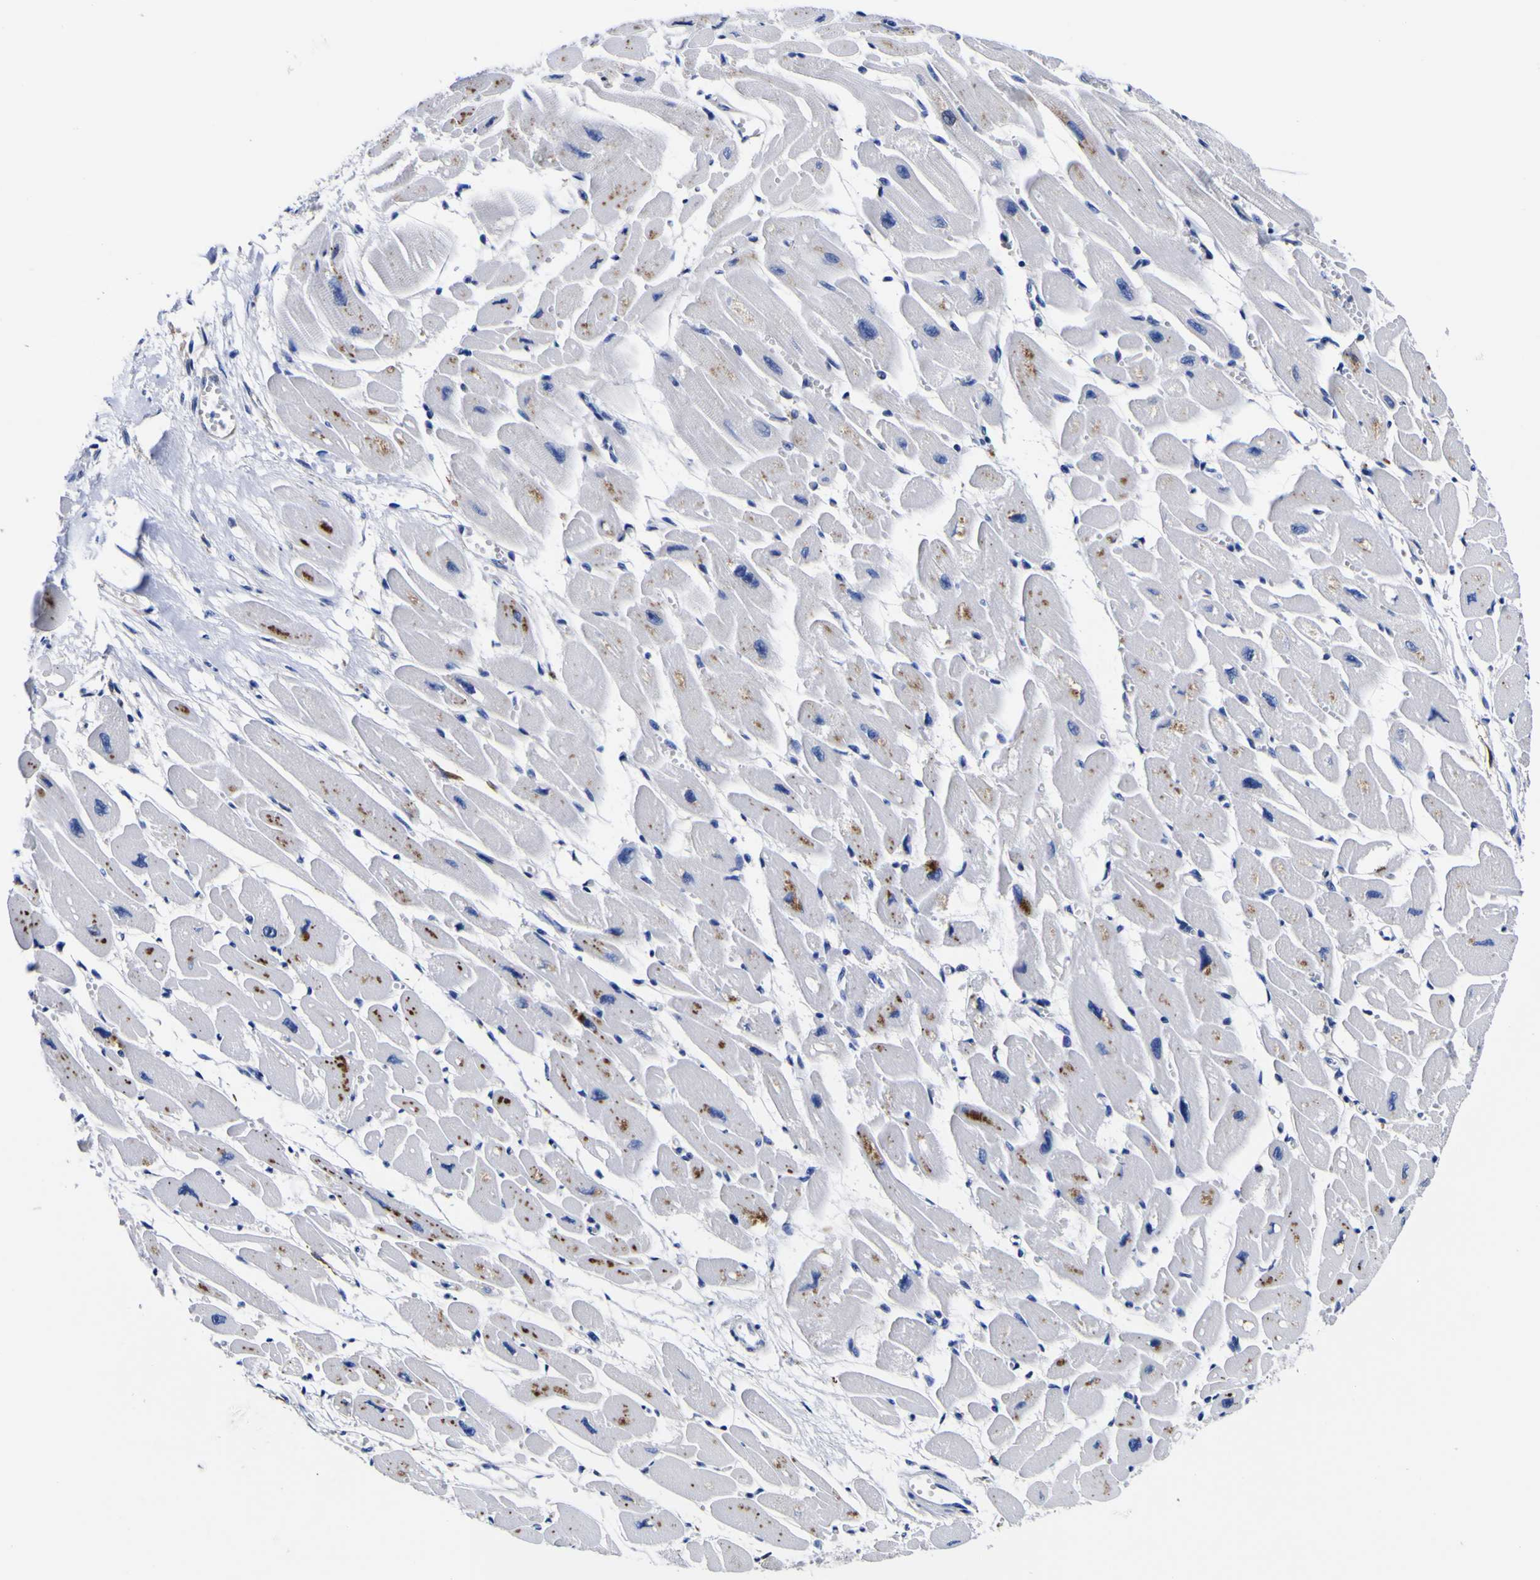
{"staining": {"intensity": "moderate", "quantity": "<25%", "location": "cytoplasmic/membranous"}, "tissue": "heart muscle", "cell_type": "Cardiomyocytes", "image_type": "normal", "snomed": [{"axis": "morphology", "description": "Normal tissue, NOS"}, {"axis": "topography", "description": "Heart"}], "caption": "Brown immunohistochemical staining in benign heart muscle displays moderate cytoplasmic/membranous staining in about <25% of cardiomyocytes. (brown staining indicates protein expression, while blue staining denotes nuclei).", "gene": "HLA", "patient": {"sex": "female", "age": 54}}